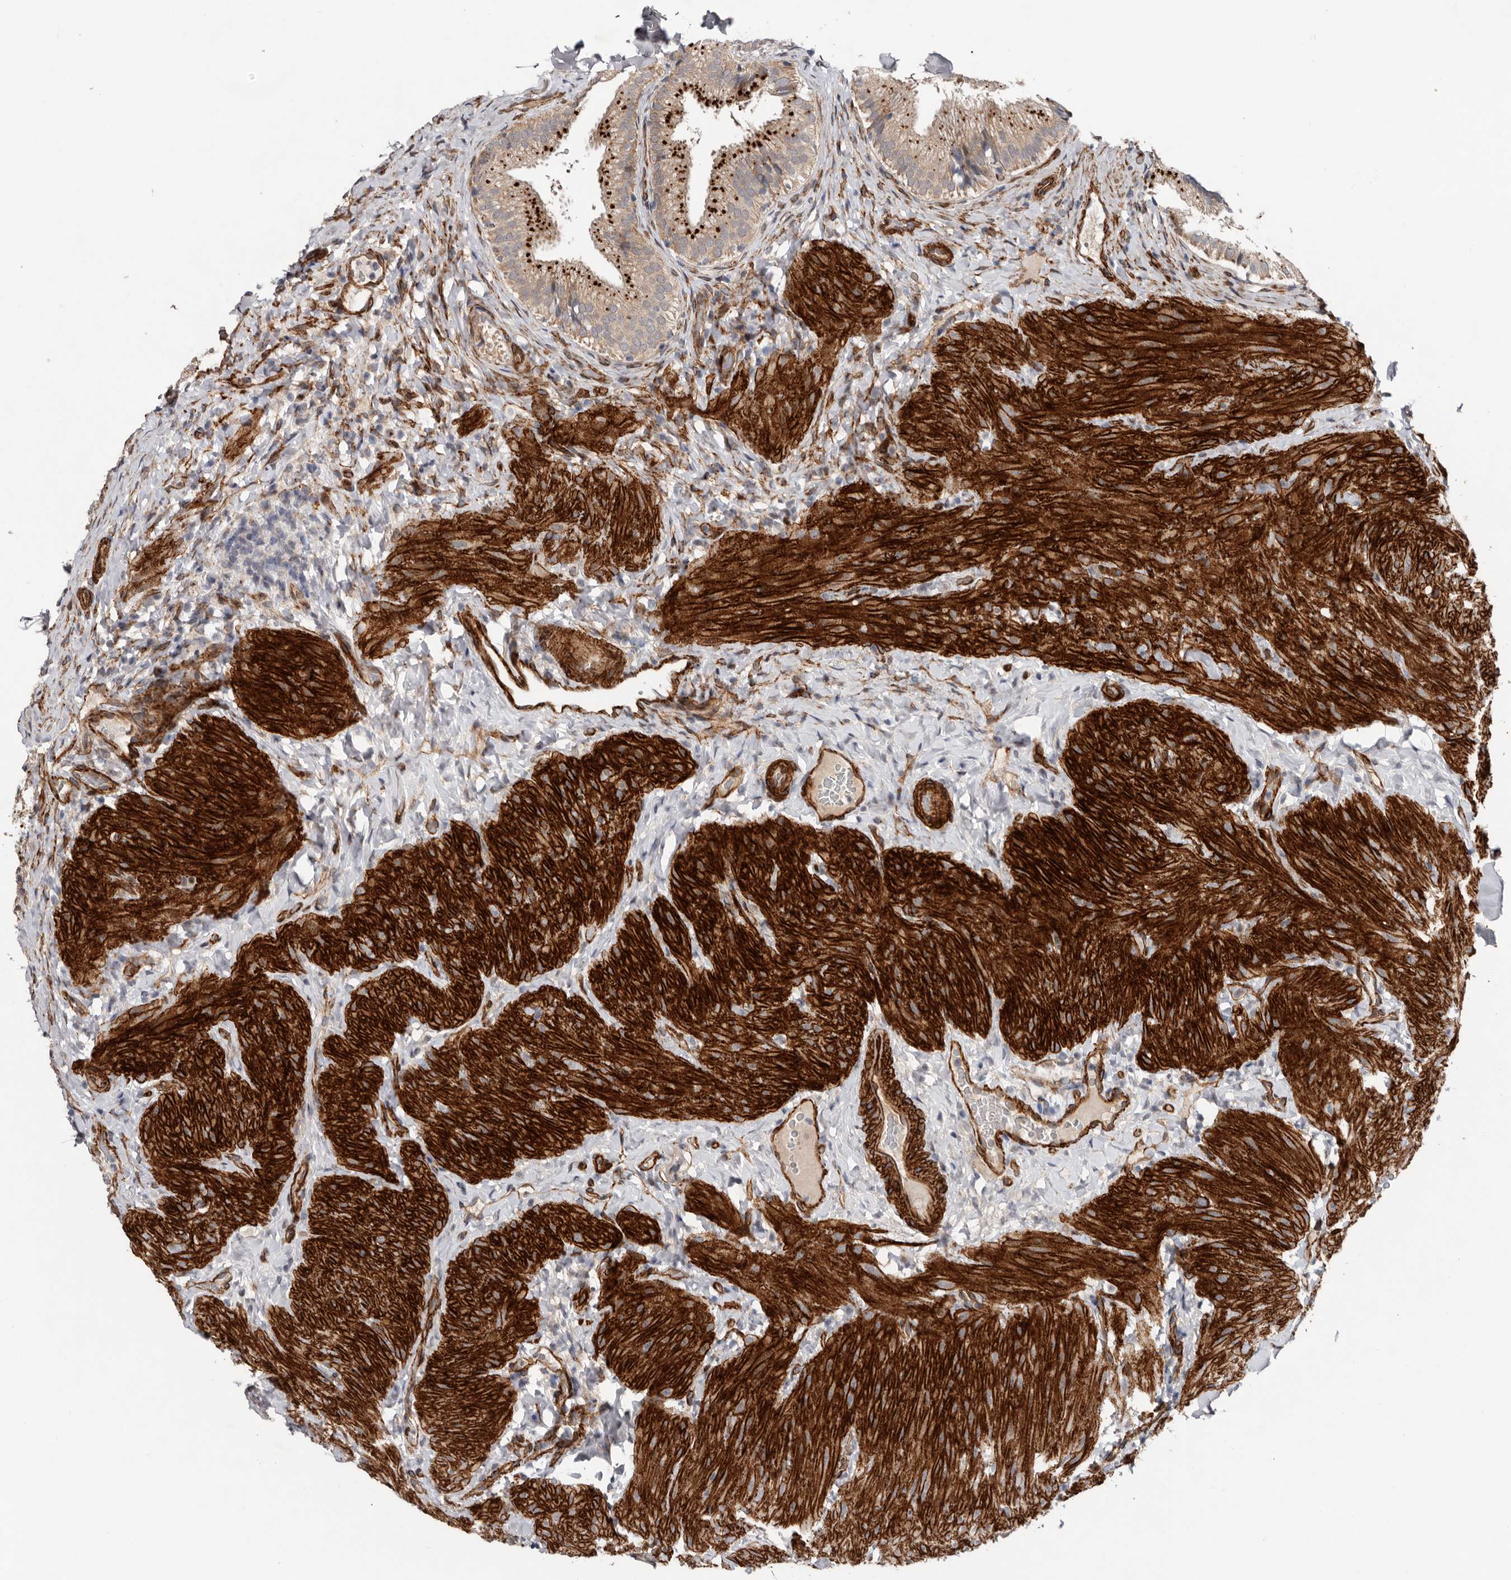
{"staining": {"intensity": "moderate", "quantity": ">75%", "location": "cytoplasmic/membranous"}, "tissue": "gallbladder", "cell_type": "Glandular cells", "image_type": "normal", "snomed": [{"axis": "morphology", "description": "Normal tissue, NOS"}, {"axis": "topography", "description": "Gallbladder"}], "caption": "This micrograph reveals normal gallbladder stained with immunohistochemistry (IHC) to label a protein in brown. The cytoplasmic/membranous of glandular cells show moderate positivity for the protein. Nuclei are counter-stained blue.", "gene": "RANBP17", "patient": {"sex": "female", "age": 30}}